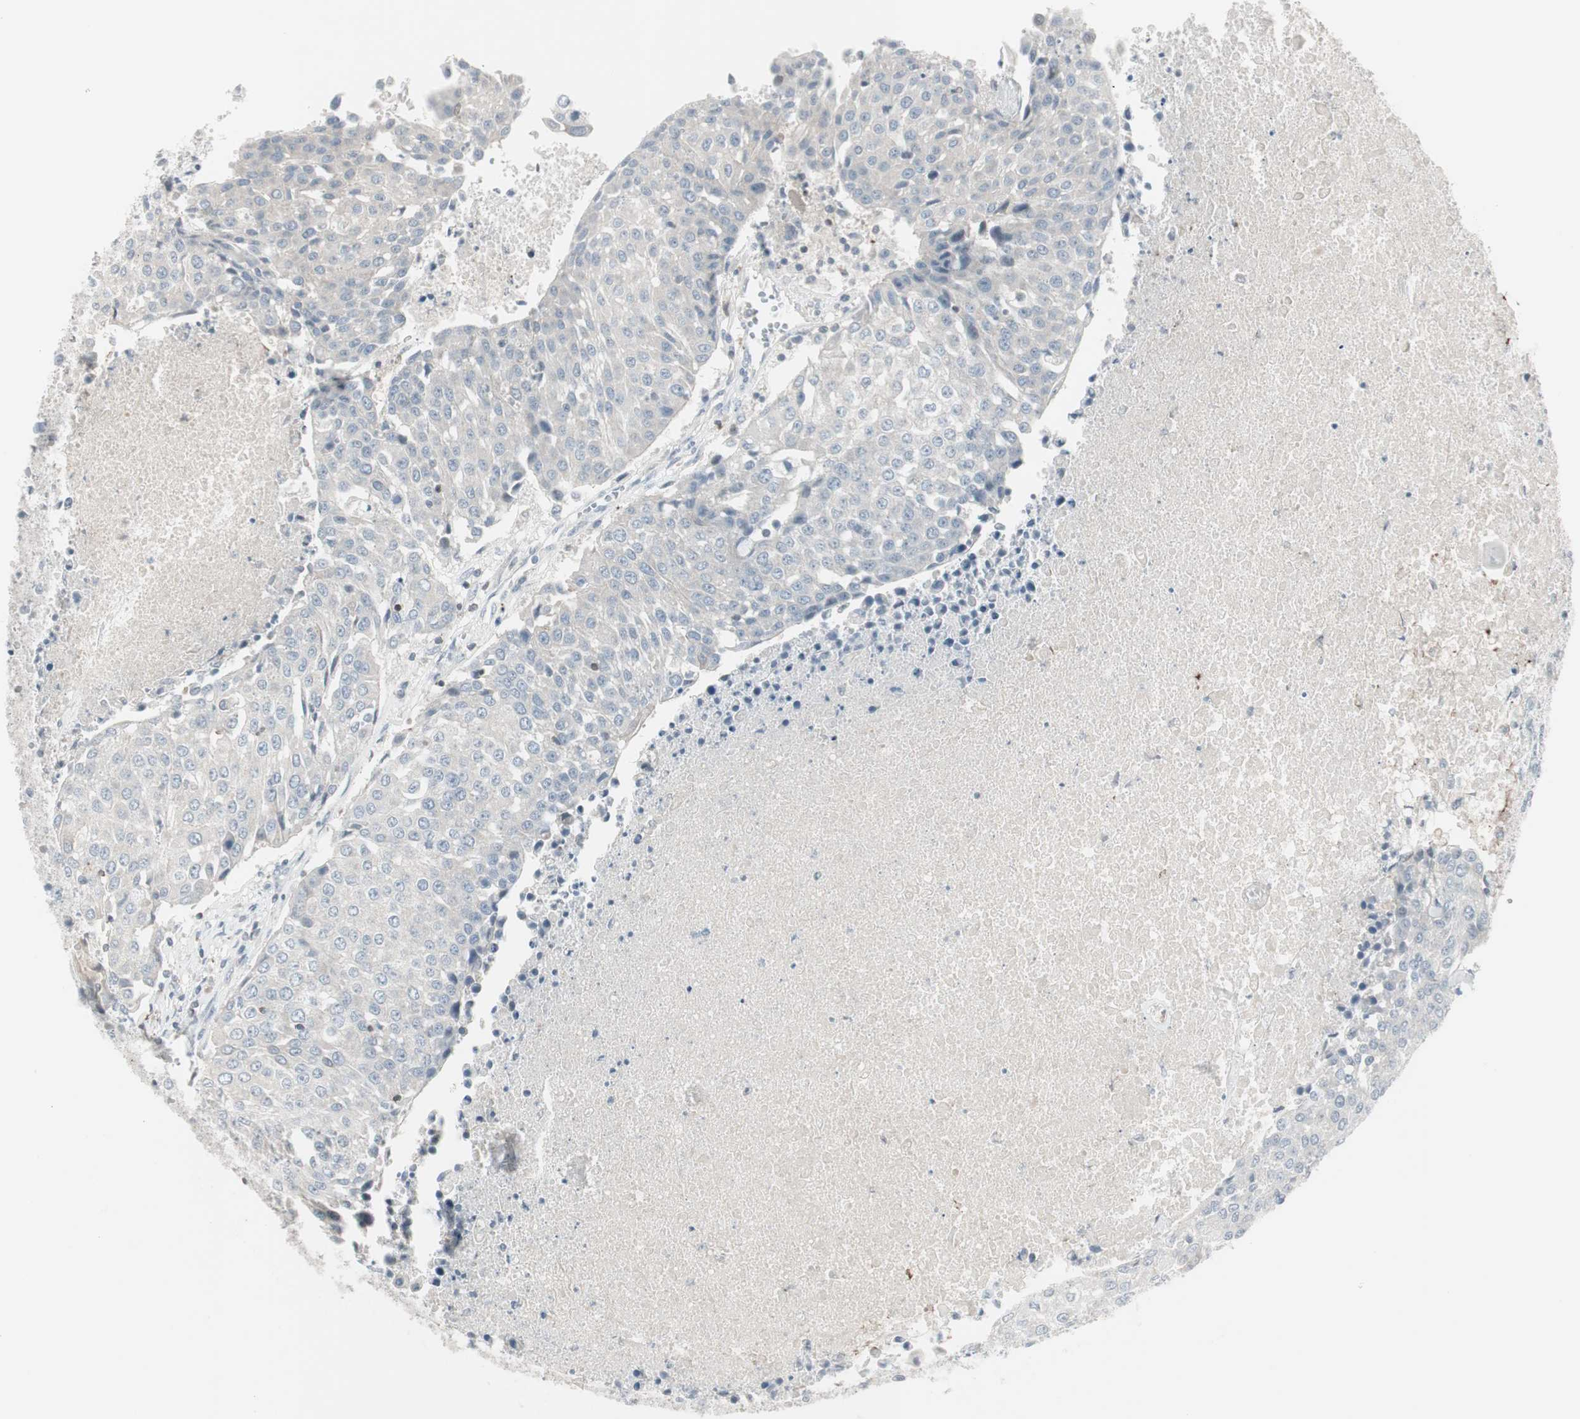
{"staining": {"intensity": "negative", "quantity": "none", "location": "none"}, "tissue": "urothelial cancer", "cell_type": "Tumor cells", "image_type": "cancer", "snomed": [{"axis": "morphology", "description": "Urothelial carcinoma, High grade"}, {"axis": "topography", "description": "Urinary bladder"}], "caption": "IHC of urothelial cancer reveals no staining in tumor cells.", "gene": "MAP4K4", "patient": {"sex": "female", "age": 85}}